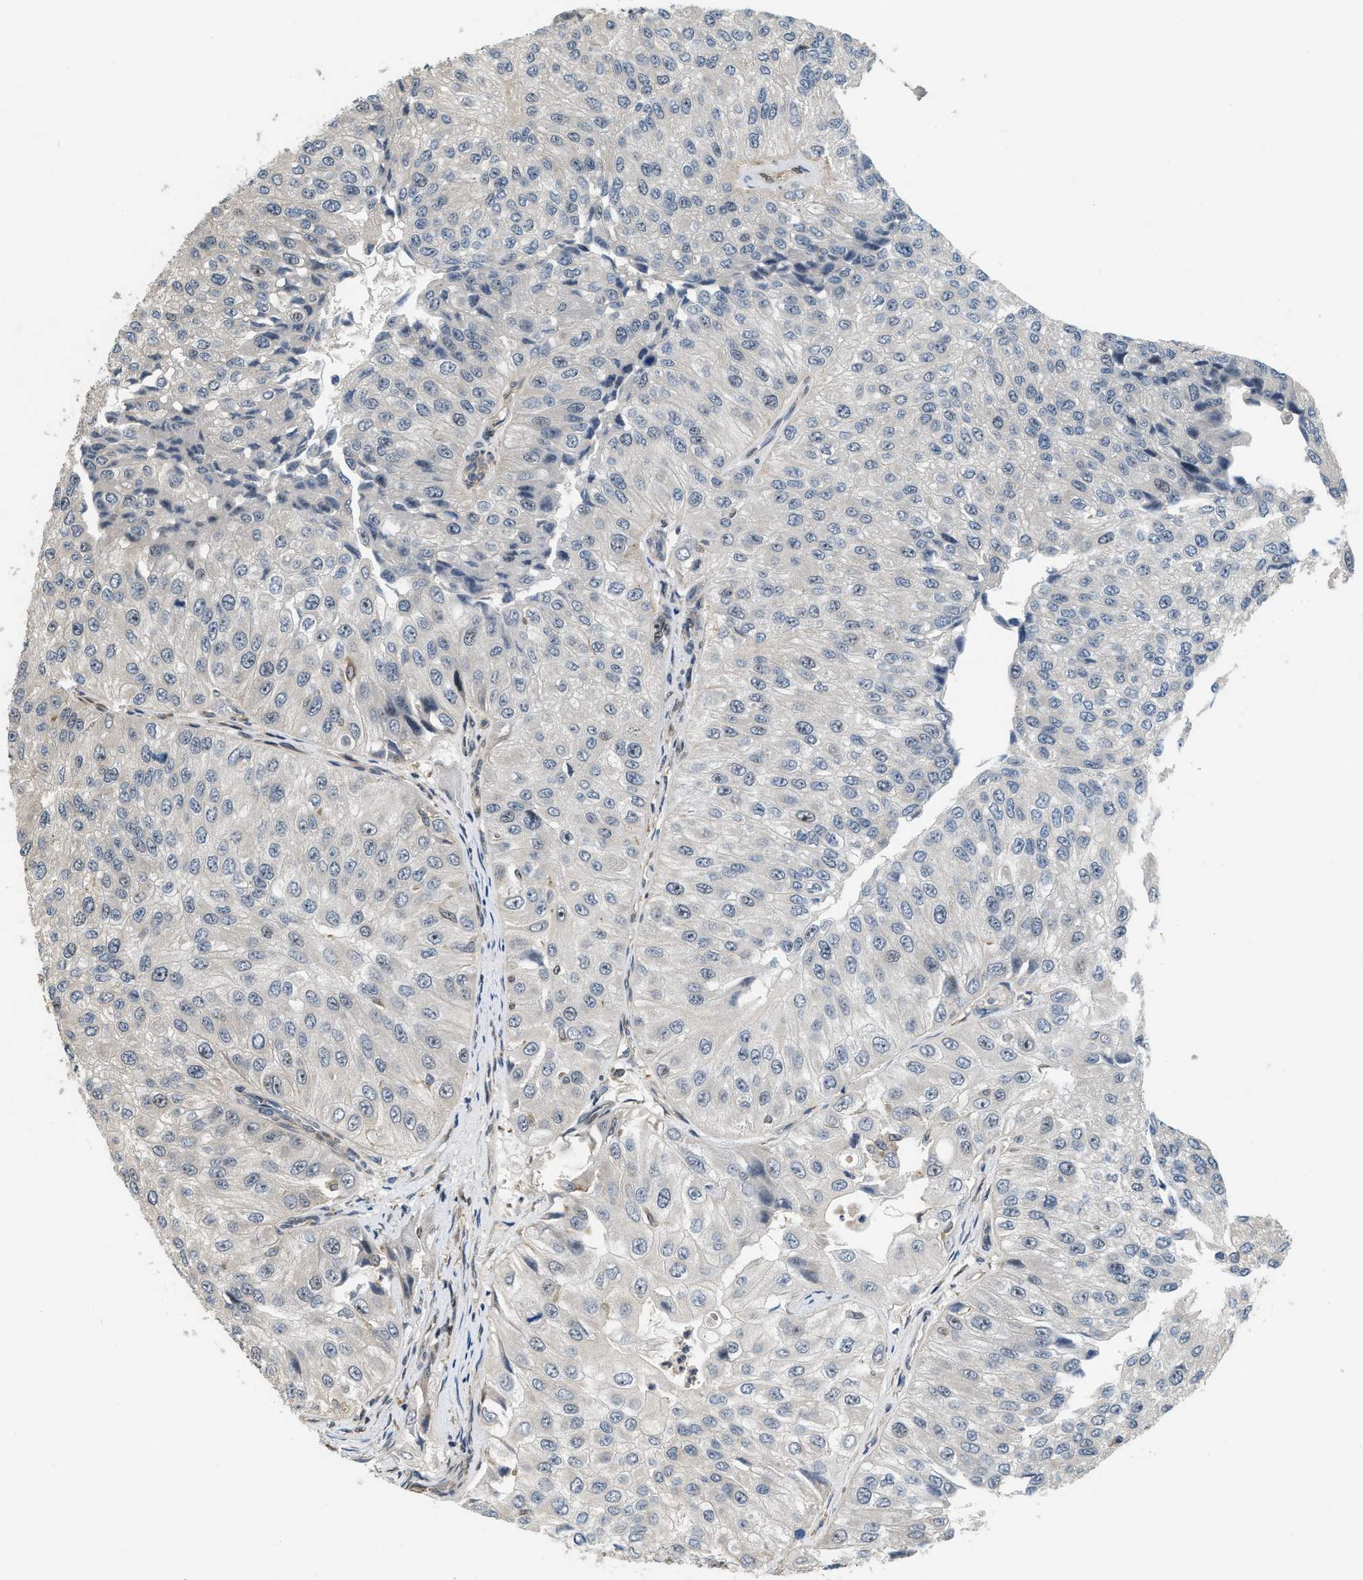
{"staining": {"intensity": "negative", "quantity": "none", "location": "none"}, "tissue": "urothelial cancer", "cell_type": "Tumor cells", "image_type": "cancer", "snomed": [{"axis": "morphology", "description": "Urothelial carcinoma, High grade"}, {"axis": "topography", "description": "Kidney"}, {"axis": "topography", "description": "Urinary bladder"}], "caption": "Immunohistochemistry (IHC) micrograph of human high-grade urothelial carcinoma stained for a protein (brown), which displays no positivity in tumor cells. (DAB immunohistochemistry with hematoxylin counter stain).", "gene": "LTA4H", "patient": {"sex": "male", "age": 77}}